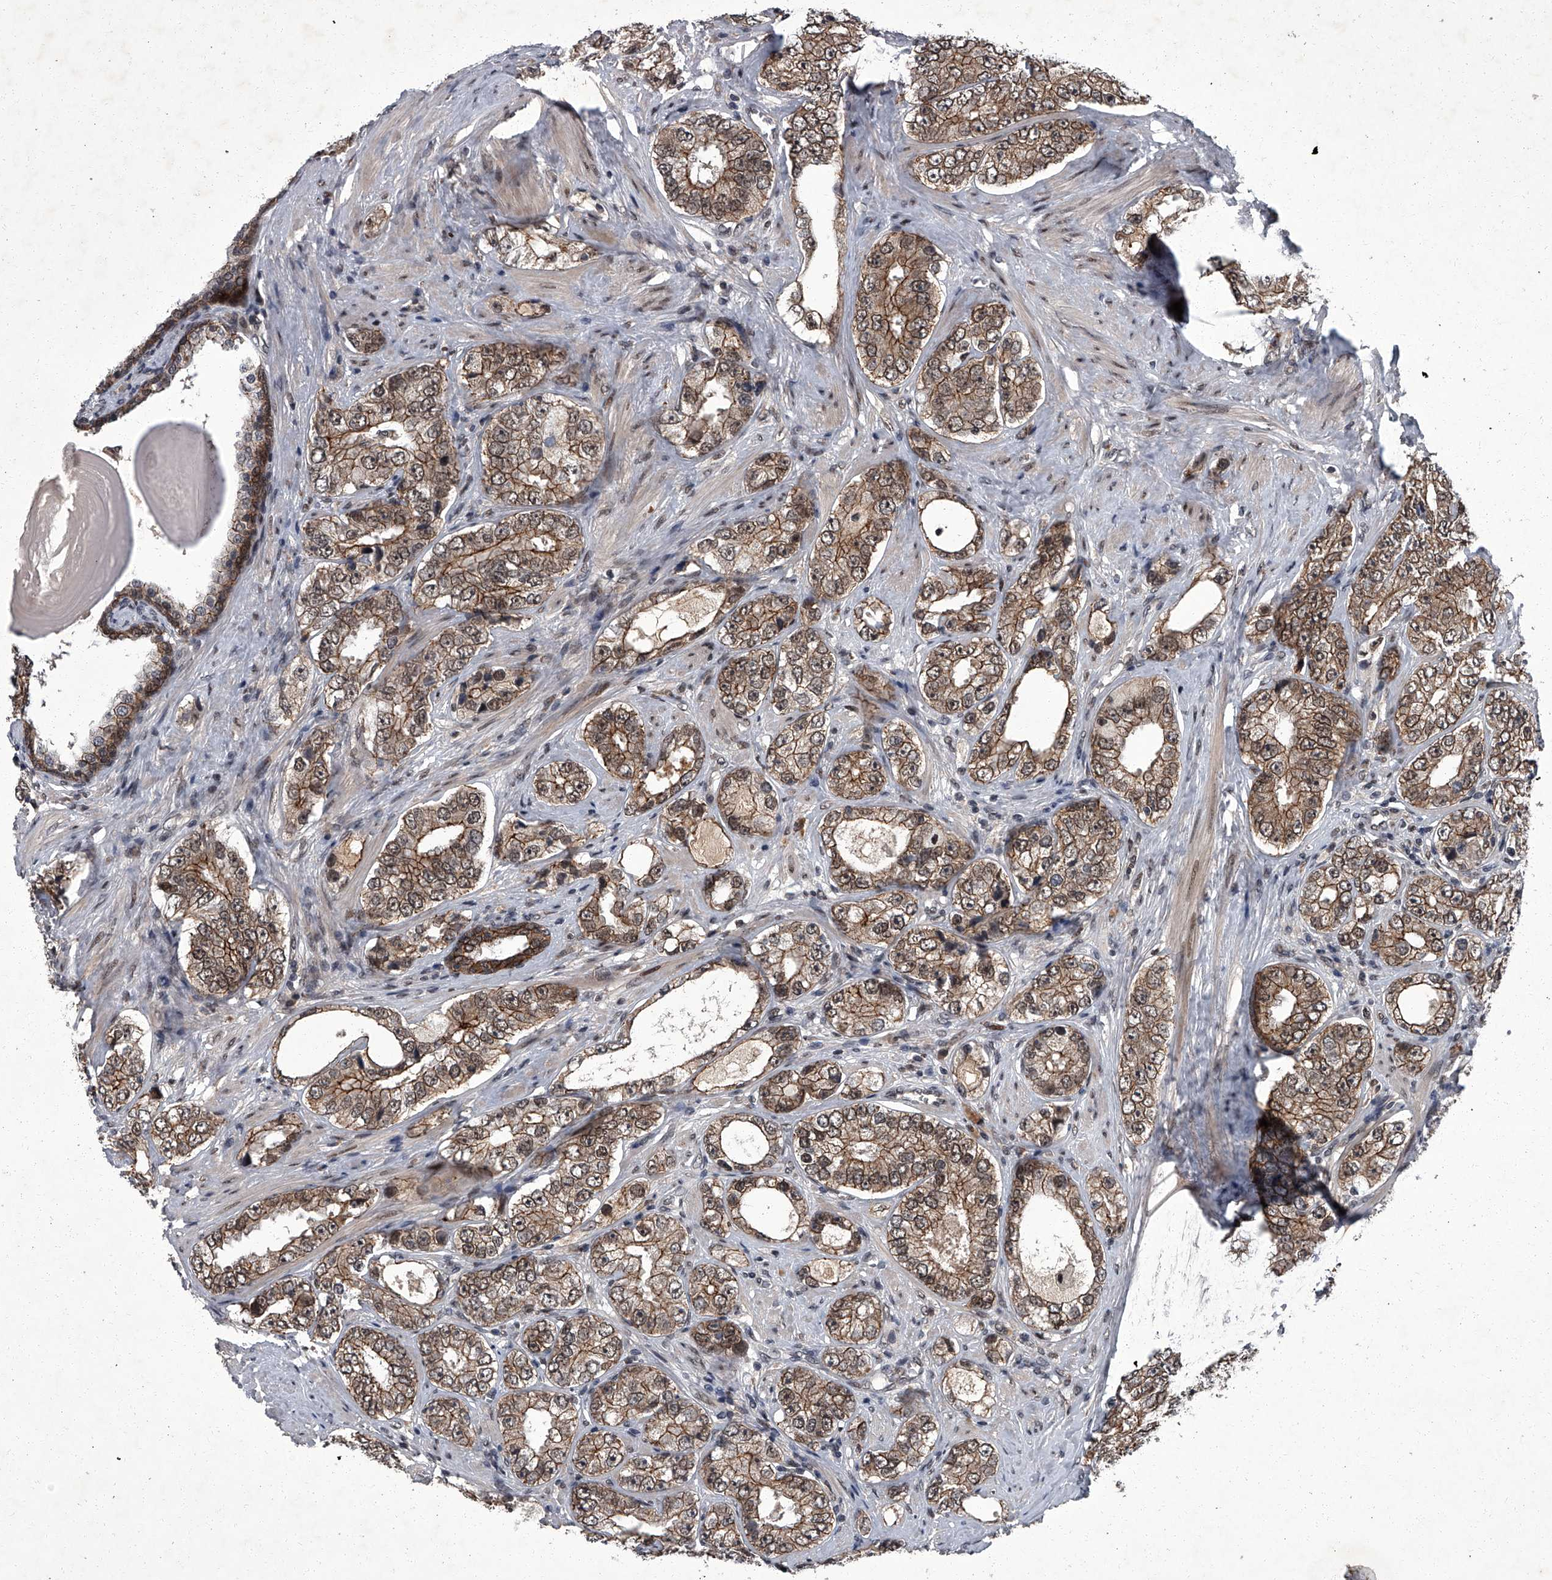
{"staining": {"intensity": "moderate", "quantity": ">75%", "location": "cytoplasmic/membranous"}, "tissue": "prostate cancer", "cell_type": "Tumor cells", "image_type": "cancer", "snomed": [{"axis": "morphology", "description": "Adenocarcinoma, High grade"}, {"axis": "topography", "description": "Prostate"}], "caption": "This image shows high-grade adenocarcinoma (prostate) stained with IHC to label a protein in brown. The cytoplasmic/membranous of tumor cells show moderate positivity for the protein. Nuclei are counter-stained blue.", "gene": "ZNF518B", "patient": {"sex": "male", "age": 56}}